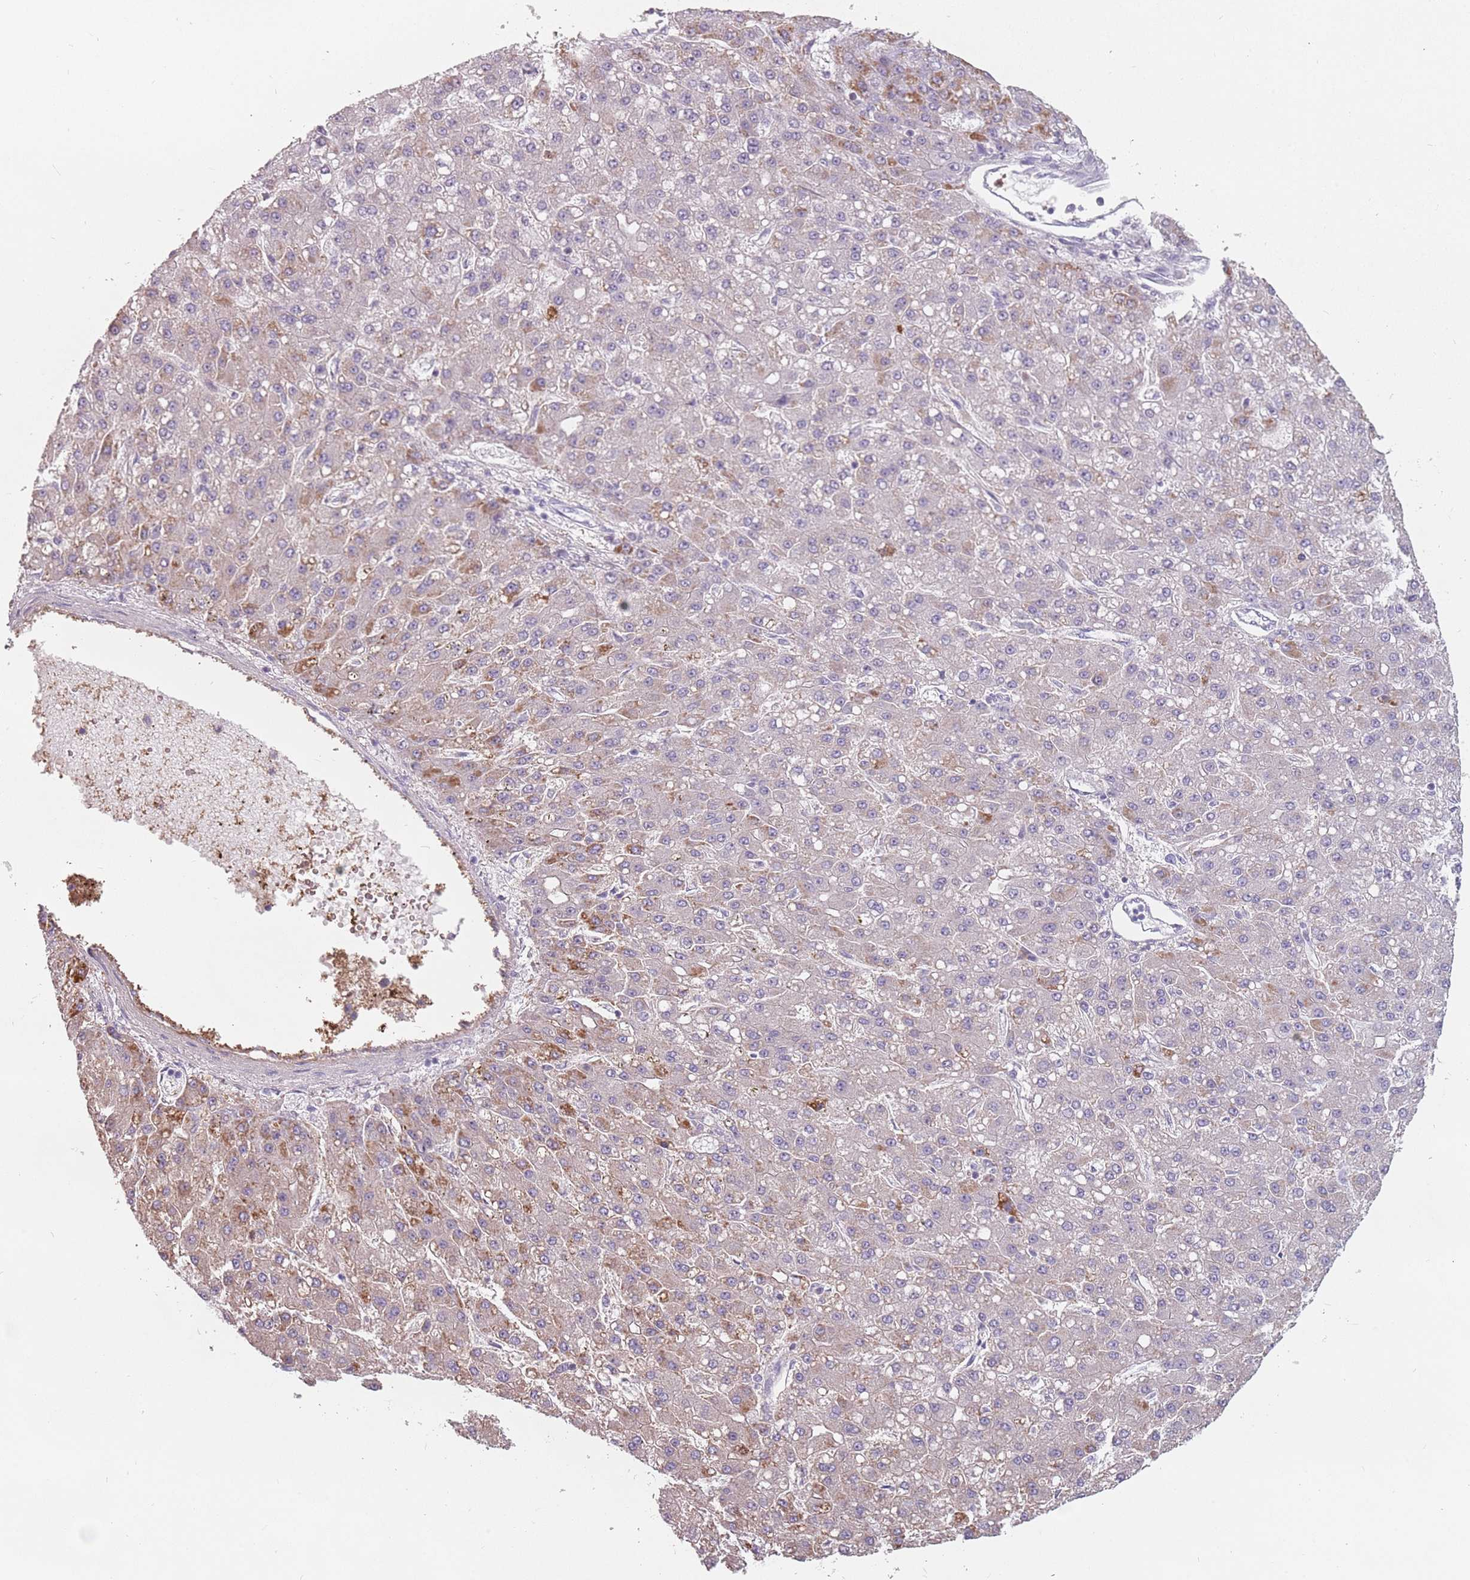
{"staining": {"intensity": "moderate", "quantity": "25%-75%", "location": "cytoplasmic/membranous"}, "tissue": "liver cancer", "cell_type": "Tumor cells", "image_type": "cancer", "snomed": [{"axis": "morphology", "description": "Carcinoma, Hepatocellular, NOS"}, {"axis": "topography", "description": "Liver"}], "caption": "High-power microscopy captured an immunohistochemistry (IHC) micrograph of hepatocellular carcinoma (liver), revealing moderate cytoplasmic/membranous staining in approximately 25%-75% of tumor cells.", "gene": "ZNF584", "patient": {"sex": "male", "age": 67}}